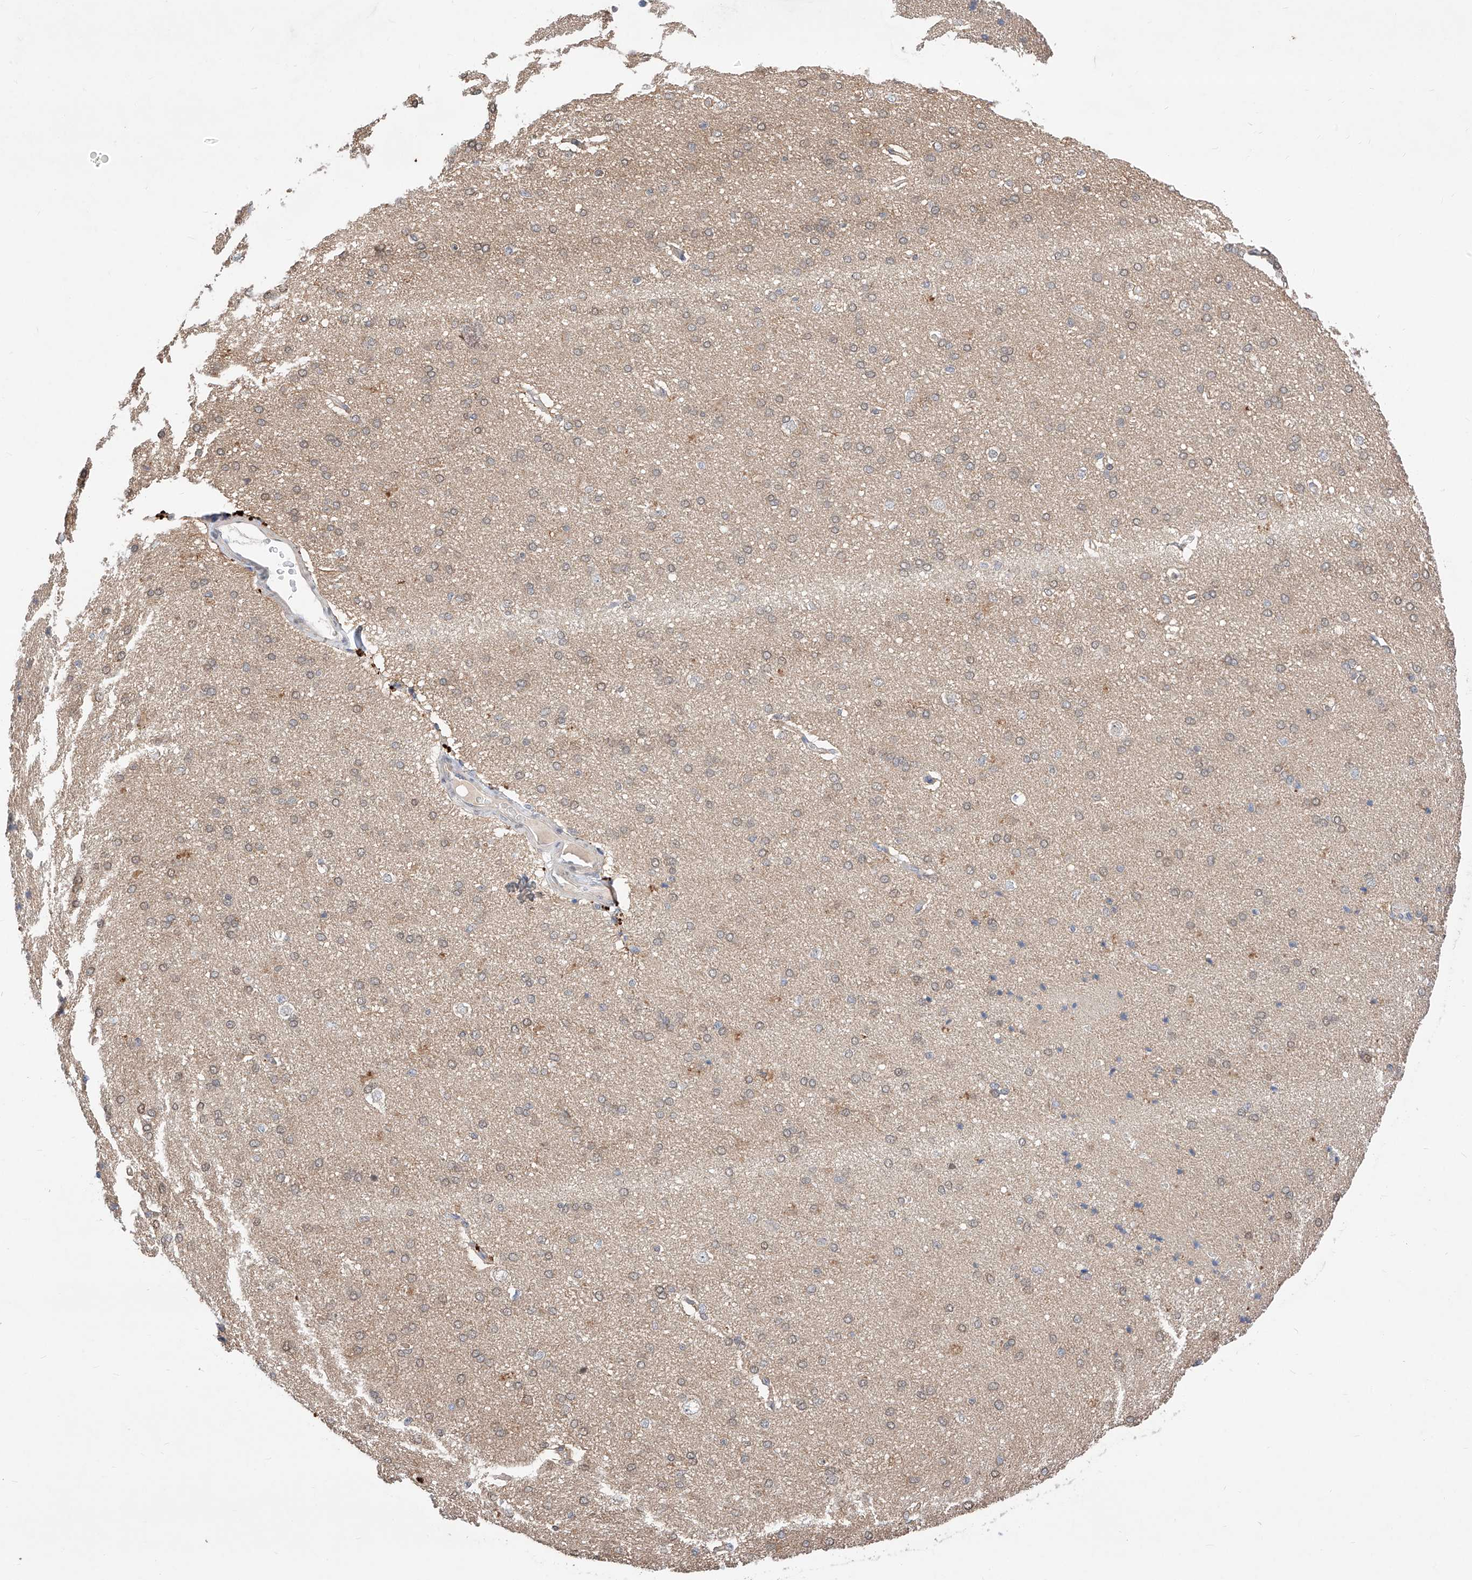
{"staining": {"intensity": "moderate", "quantity": "25%-75%", "location": "cytoplasmic/membranous"}, "tissue": "cerebral cortex", "cell_type": "Endothelial cells", "image_type": "normal", "snomed": [{"axis": "morphology", "description": "Normal tissue, NOS"}, {"axis": "topography", "description": "Cerebral cortex"}], "caption": "Human cerebral cortex stained with a brown dye exhibits moderate cytoplasmic/membranous positive staining in approximately 25%-75% of endothelial cells.", "gene": "ZSCAN4", "patient": {"sex": "male", "age": 62}}